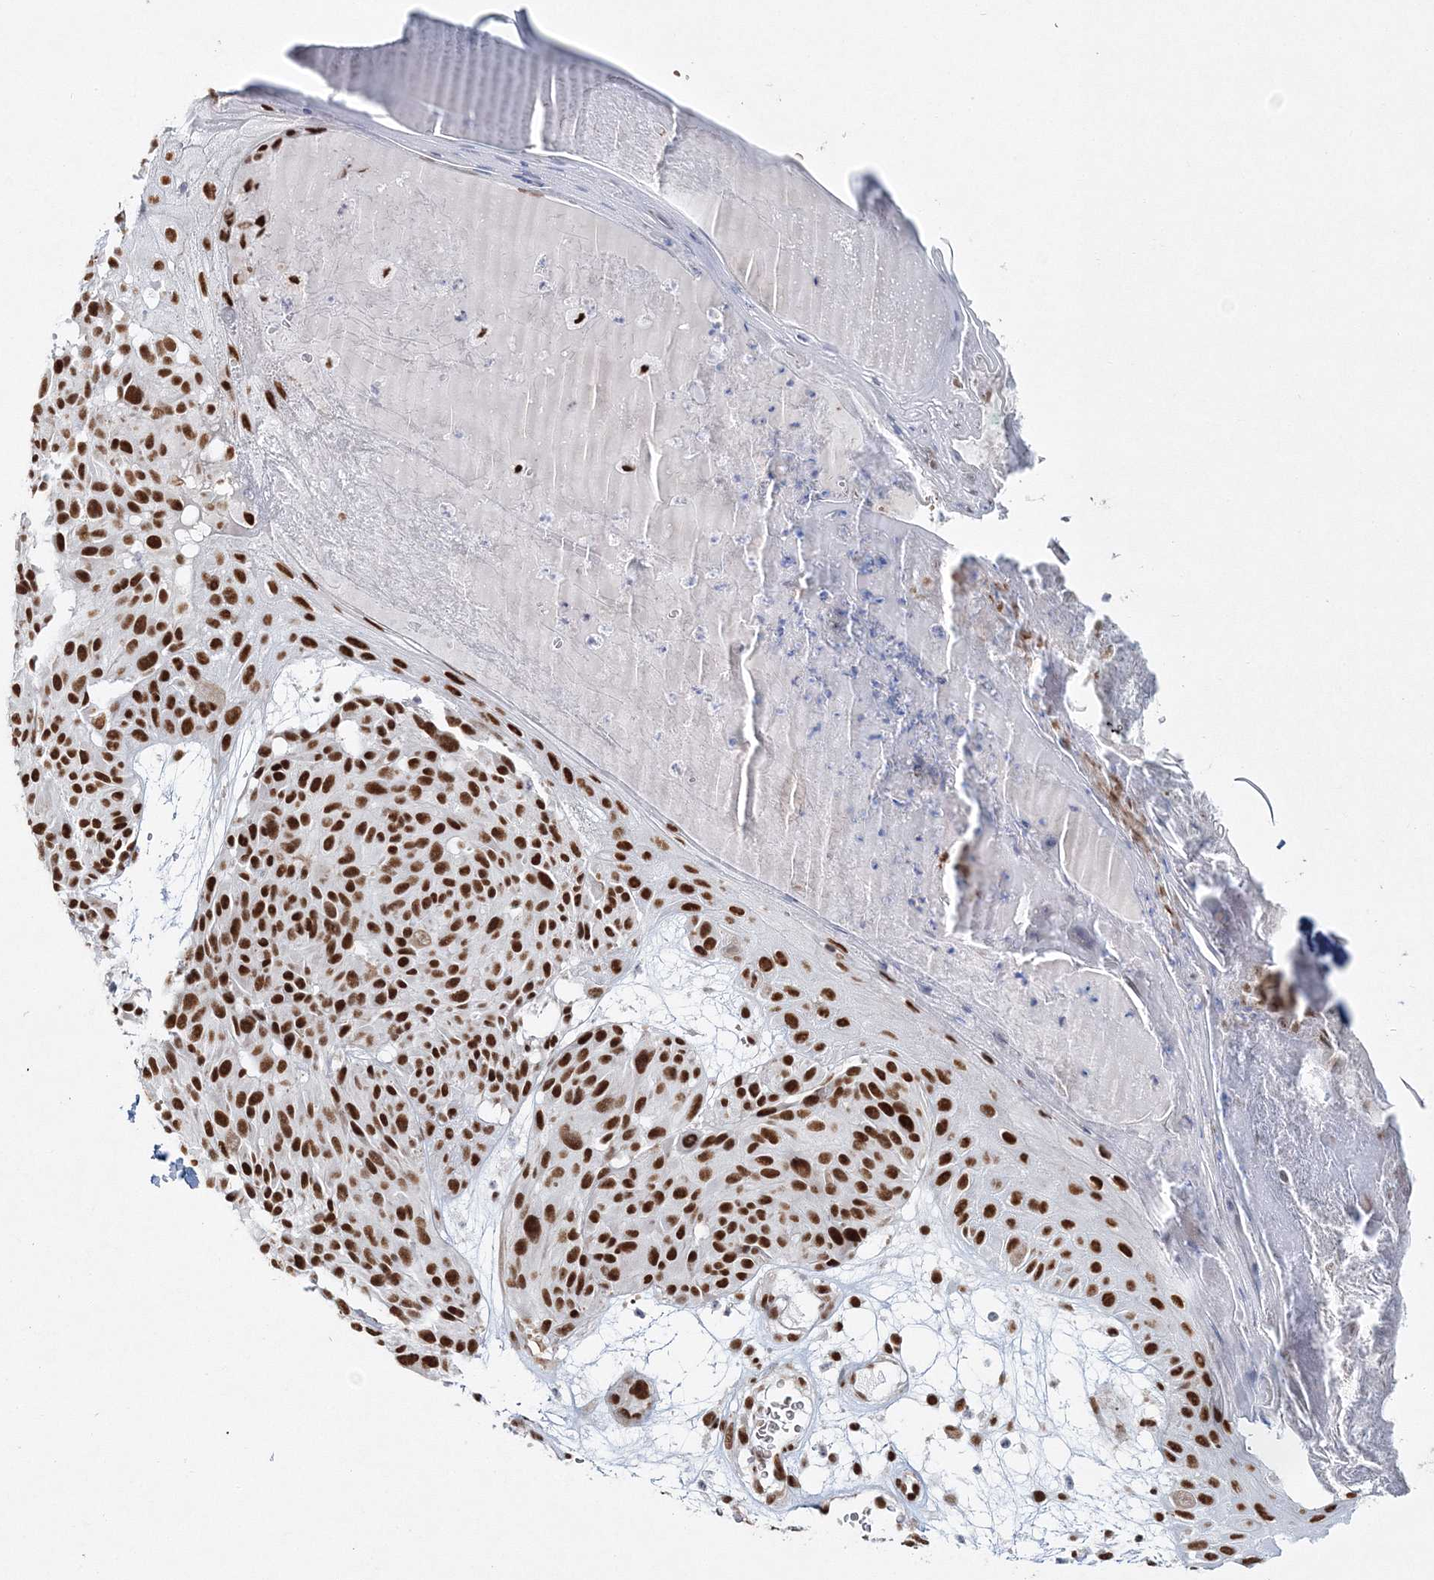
{"staining": {"intensity": "strong", "quantity": ">75%", "location": "nuclear"}, "tissue": "melanoma", "cell_type": "Tumor cells", "image_type": "cancer", "snomed": [{"axis": "morphology", "description": "Malignant melanoma, NOS"}, {"axis": "topography", "description": "Skin"}], "caption": "Tumor cells demonstrate high levels of strong nuclear positivity in about >75% of cells in malignant melanoma. The protein is shown in brown color, while the nuclei are stained blue.", "gene": "QRICH1", "patient": {"sex": "male", "age": 83}}